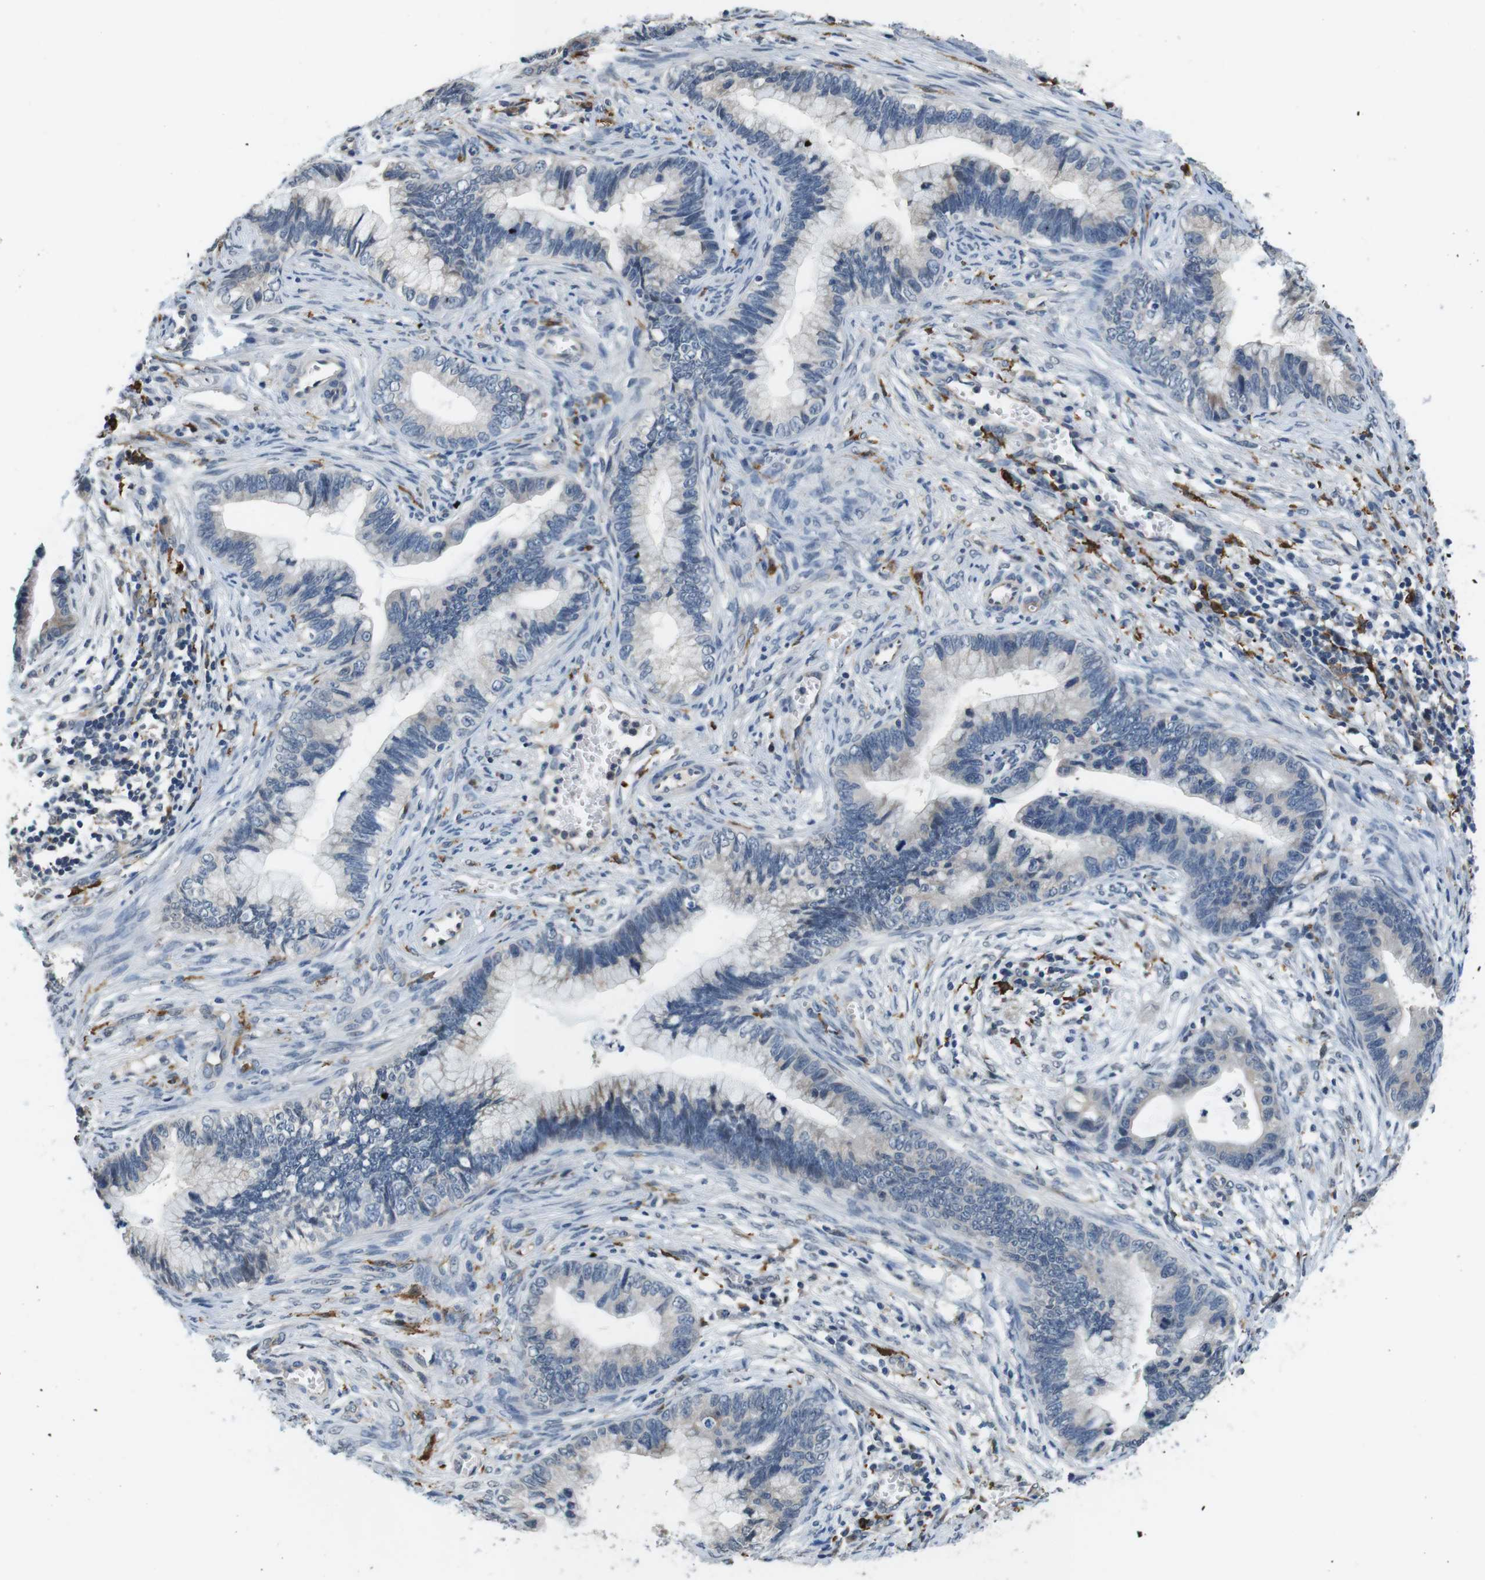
{"staining": {"intensity": "negative", "quantity": "none", "location": "none"}, "tissue": "cervical cancer", "cell_type": "Tumor cells", "image_type": "cancer", "snomed": [{"axis": "morphology", "description": "Adenocarcinoma, NOS"}, {"axis": "topography", "description": "Cervix"}], "caption": "Immunohistochemical staining of human cervical cancer (adenocarcinoma) shows no significant staining in tumor cells.", "gene": "CD163L1", "patient": {"sex": "female", "age": 44}}